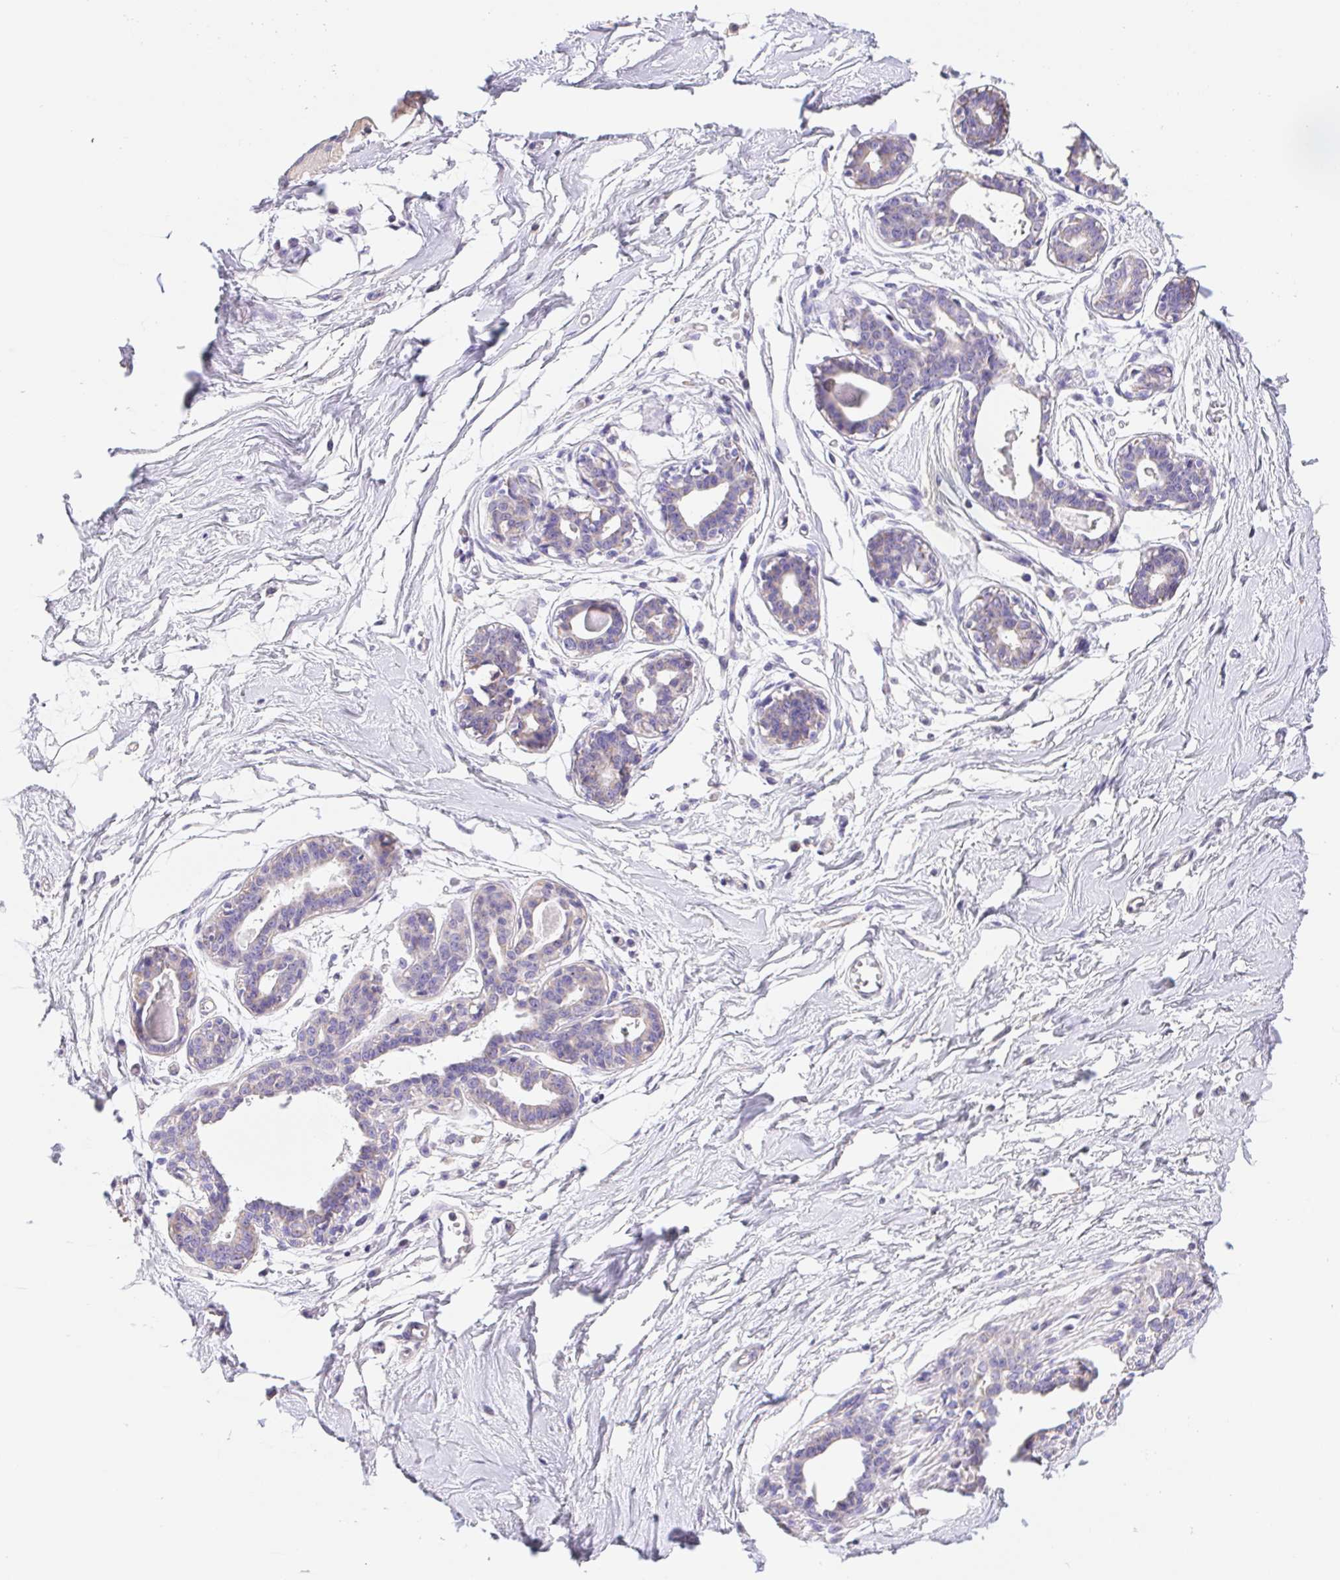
{"staining": {"intensity": "negative", "quantity": "none", "location": "none"}, "tissue": "breast", "cell_type": "Adipocytes", "image_type": "normal", "snomed": [{"axis": "morphology", "description": "Normal tissue, NOS"}, {"axis": "topography", "description": "Breast"}], "caption": "Immunohistochemistry (IHC) photomicrograph of benign breast: human breast stained with DAB (3,3'-diaminobenzidine) exhibits no significant protein staining in adipocytes.", "gene": "FKBP6", "patient": {"sex": "female", "age": 45}}